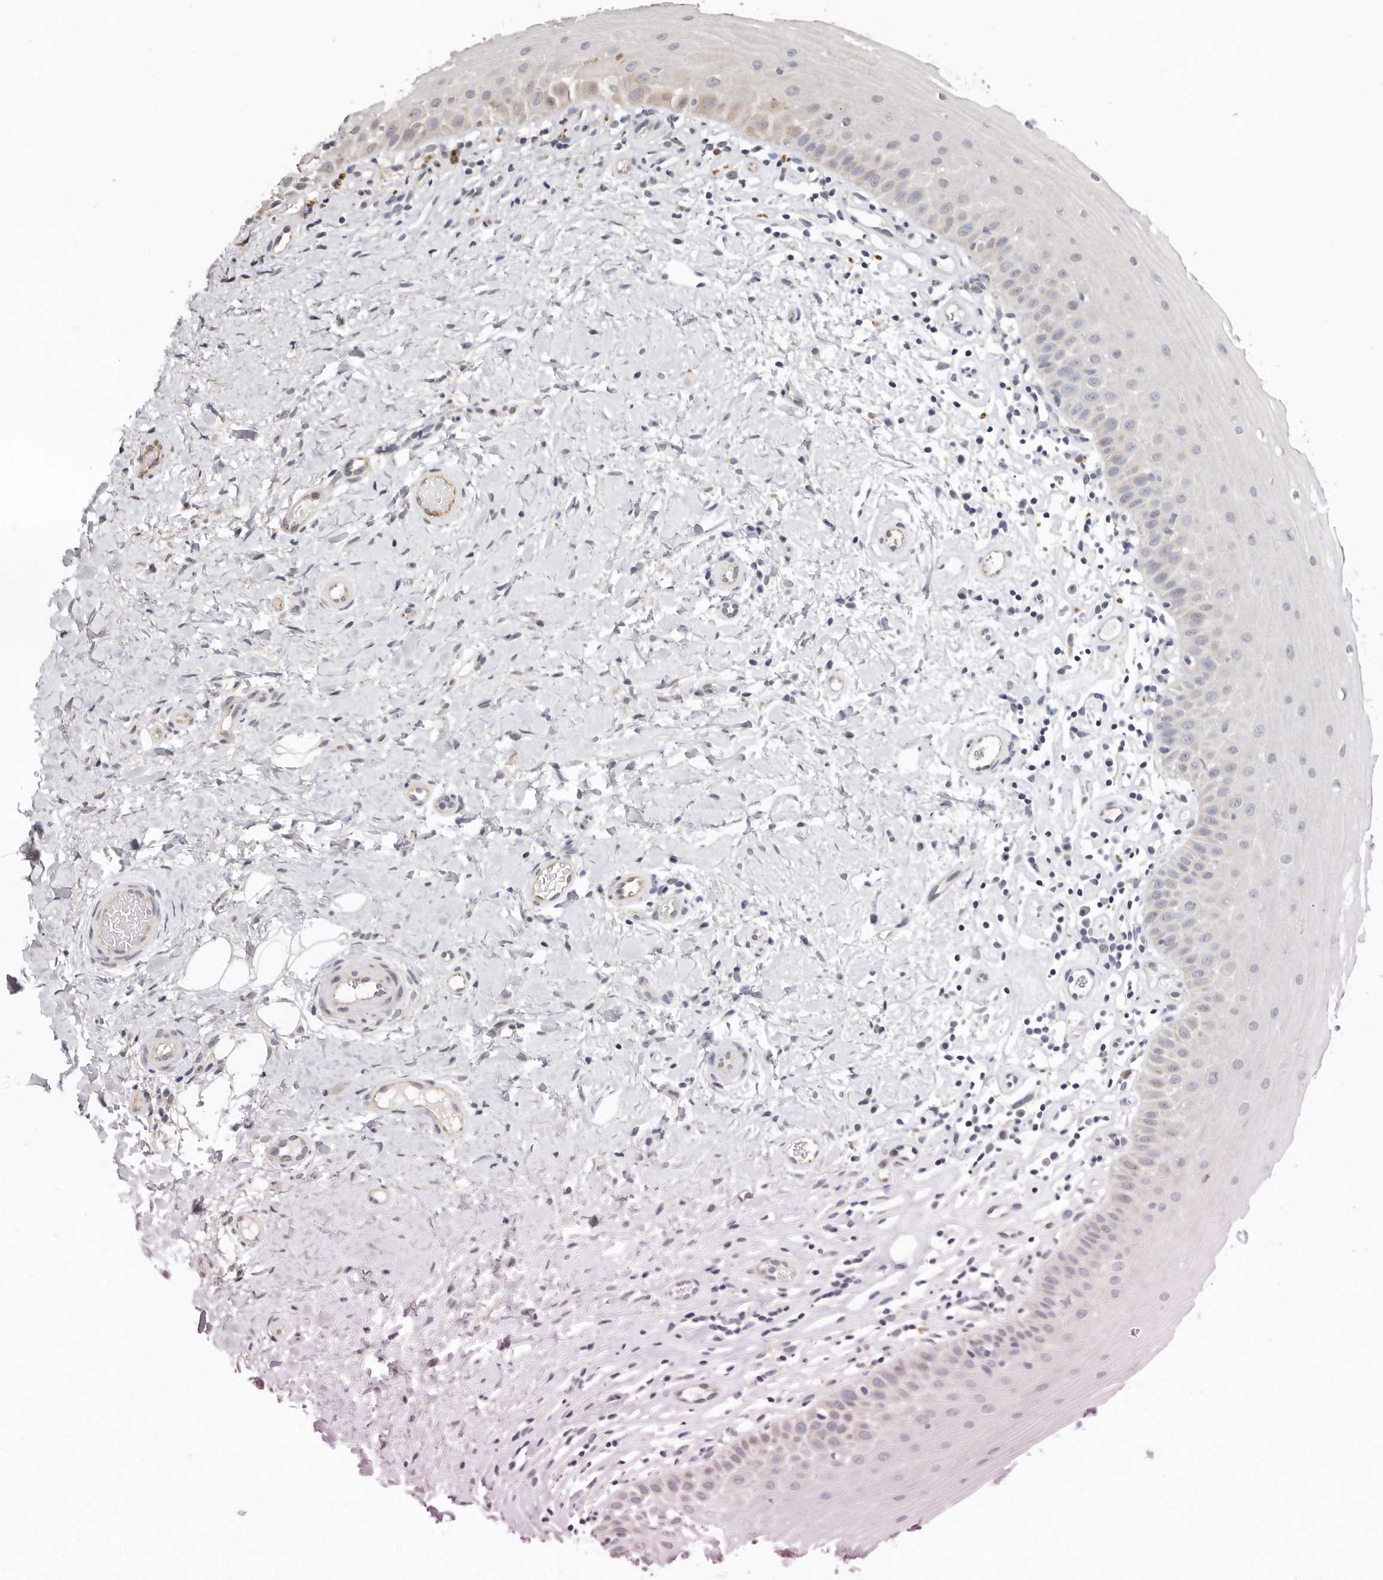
{"staining": {"intensity": "moderate", "quantity": "<25%", "location": "cytoplasmic/membranous"}, "tissue": "oral mucosa", "cell_type": "Squamous epithelial cells", "image_type": "normal", "snomed": [{"axis": "morphology", "description": "Normal tissue, NOS"}, {"axis": "topography", "description": "Oral tissue"}], "caption": "Approximately <25% of squamous epithelial cells in unremarkable oral mucosa reveal moderate cytoplasmic/membranous protein expression as visualized by brown immunohistochemical staining.", "gene": "SULT1E1", "patient": {"sex": "female", "age": 56}}